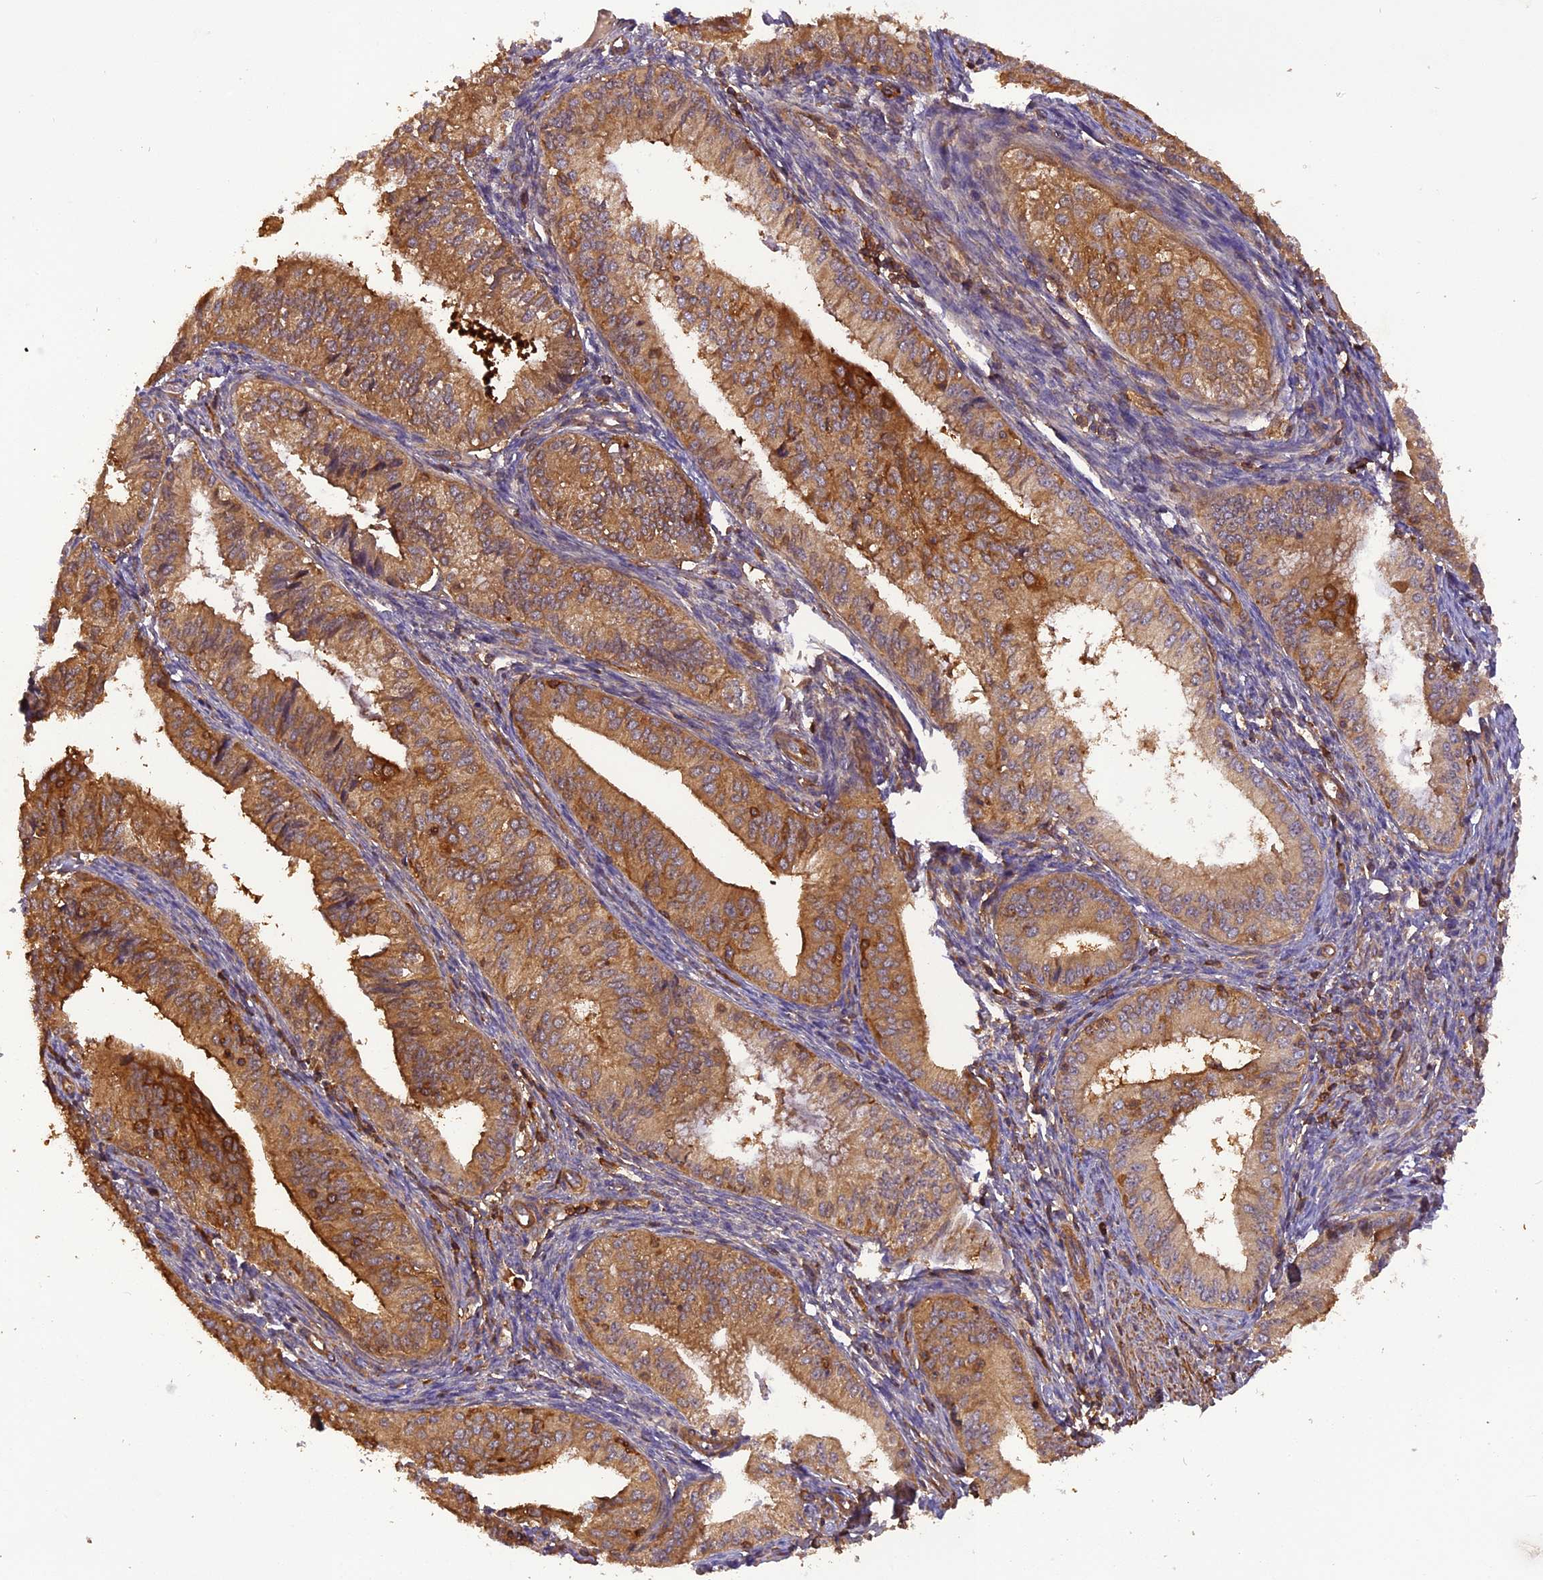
{"staining": {"intensity": "moderate", "quantity": ">75%", "location": "cytoplasmic/membranous"}, "tissue": "endometrial cancer", "cell_type": "Tumor cells", "image_type": "cancer", "snomed": [{"axis": "morphology", "description": "Adenocarcinoma, NOS"}, {"axis": "topography", "description": "Endometrium"}], "caption": "Human endometrial adenocarcinoma stained with a brown dye exhibits moderate cytoplasmic/membranous positive positivity in approximately >75% of tumor cells.", "gene": "STOML1", "patient": {"sex": "female", "age": 50}}